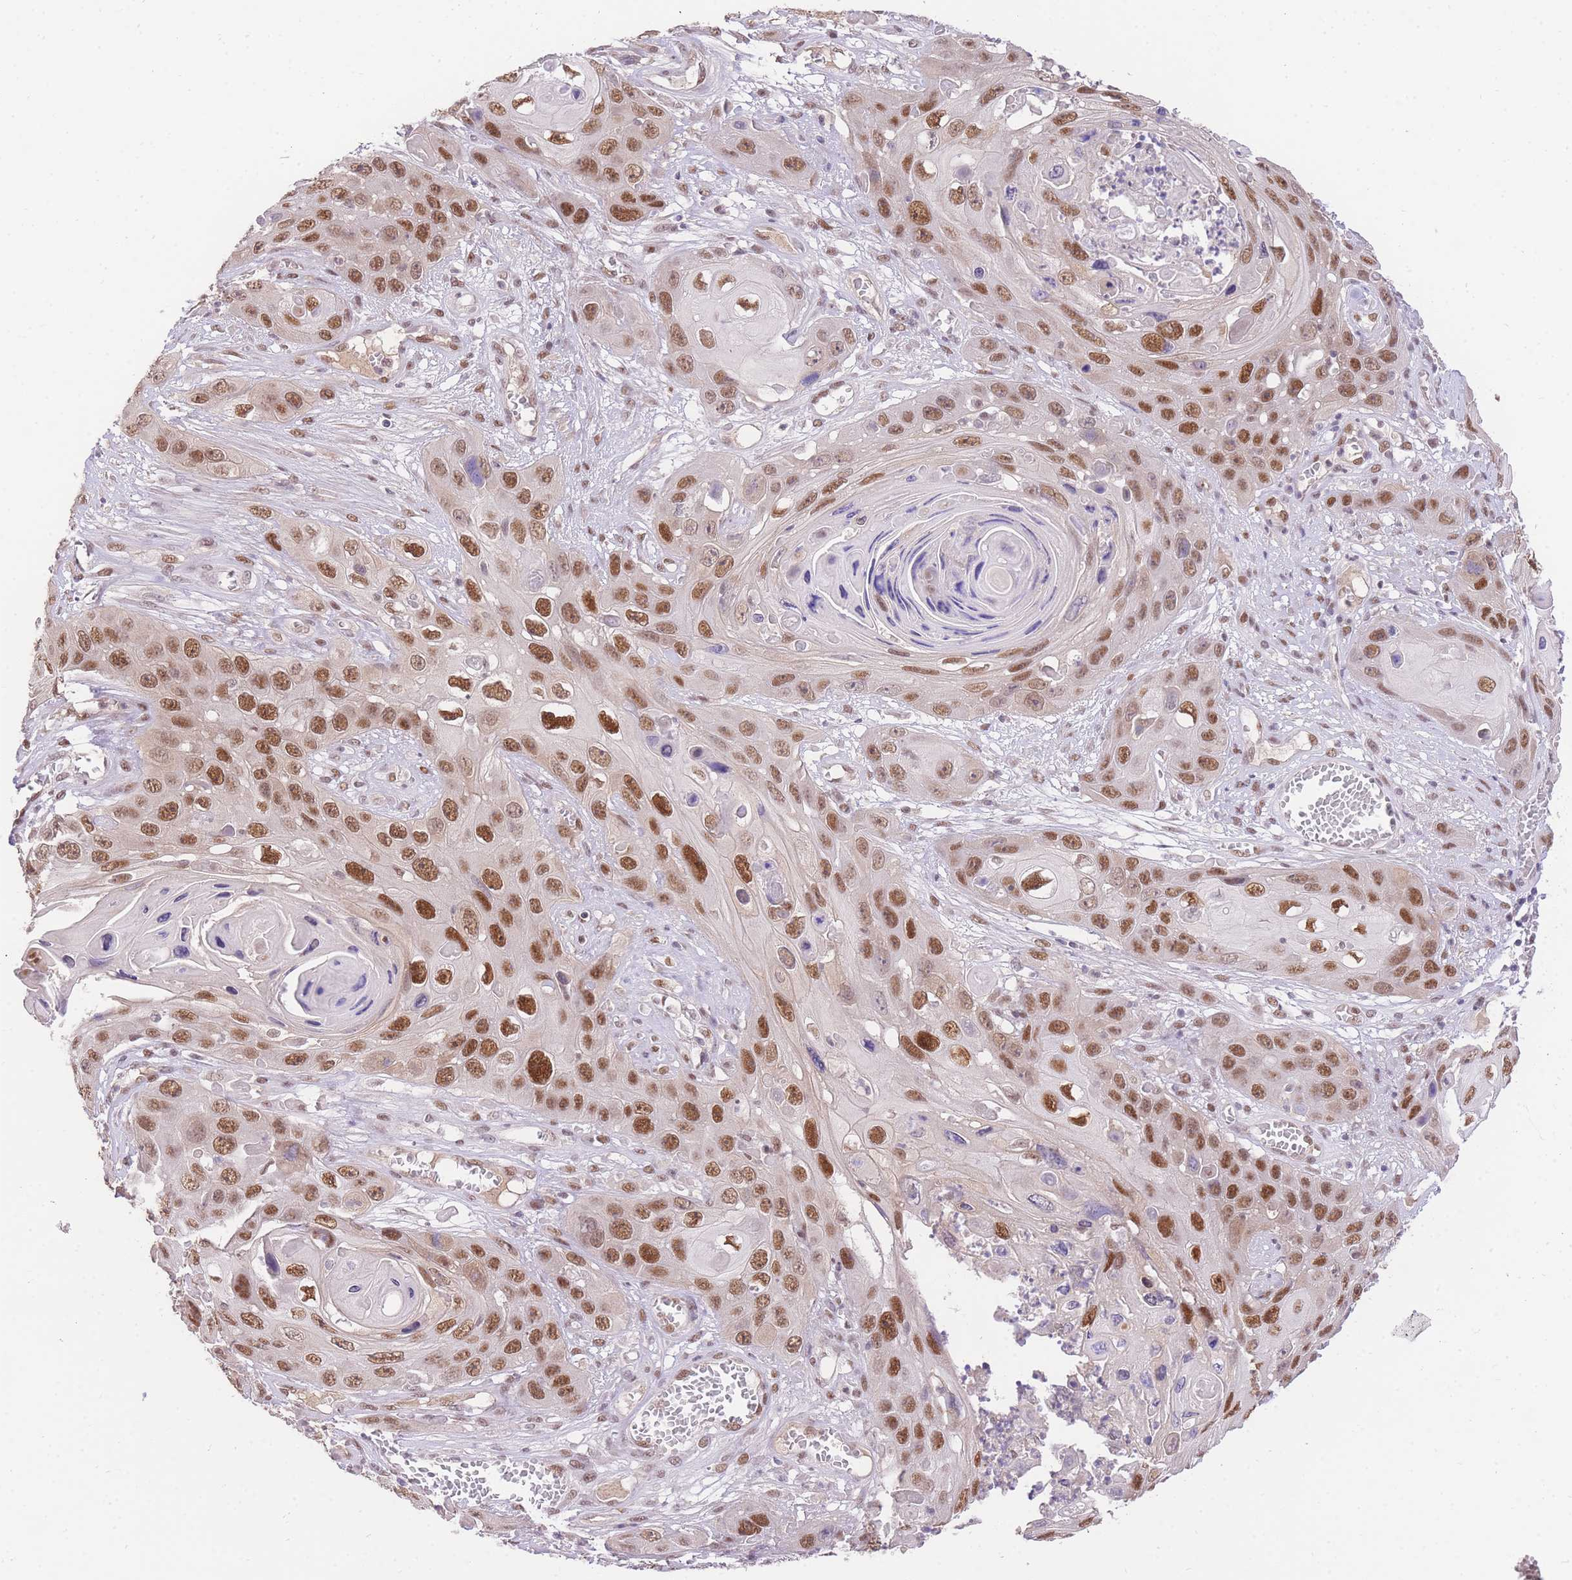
{"staining": {"intensity": "moderate", "quantity": ">75%", "location": "nuclear"}, "tissue": "skin cancer", "cell_type": "Tumor cells", "image_type": "cancer", "snomed": [{"axis": "morphology", "description": "Squamous cell carcinoma, NOS"}, {"axis": "topography", "description": "Skin"}], "caption": "Immunohistochemical staining of human squamous cell carcinoma (skin) exhibits medium levels of moderate nuclear staining in approximately >75% of tumor cells.", "gene": "UBXN7", "patient": {"sex": "male", "age": 55}}